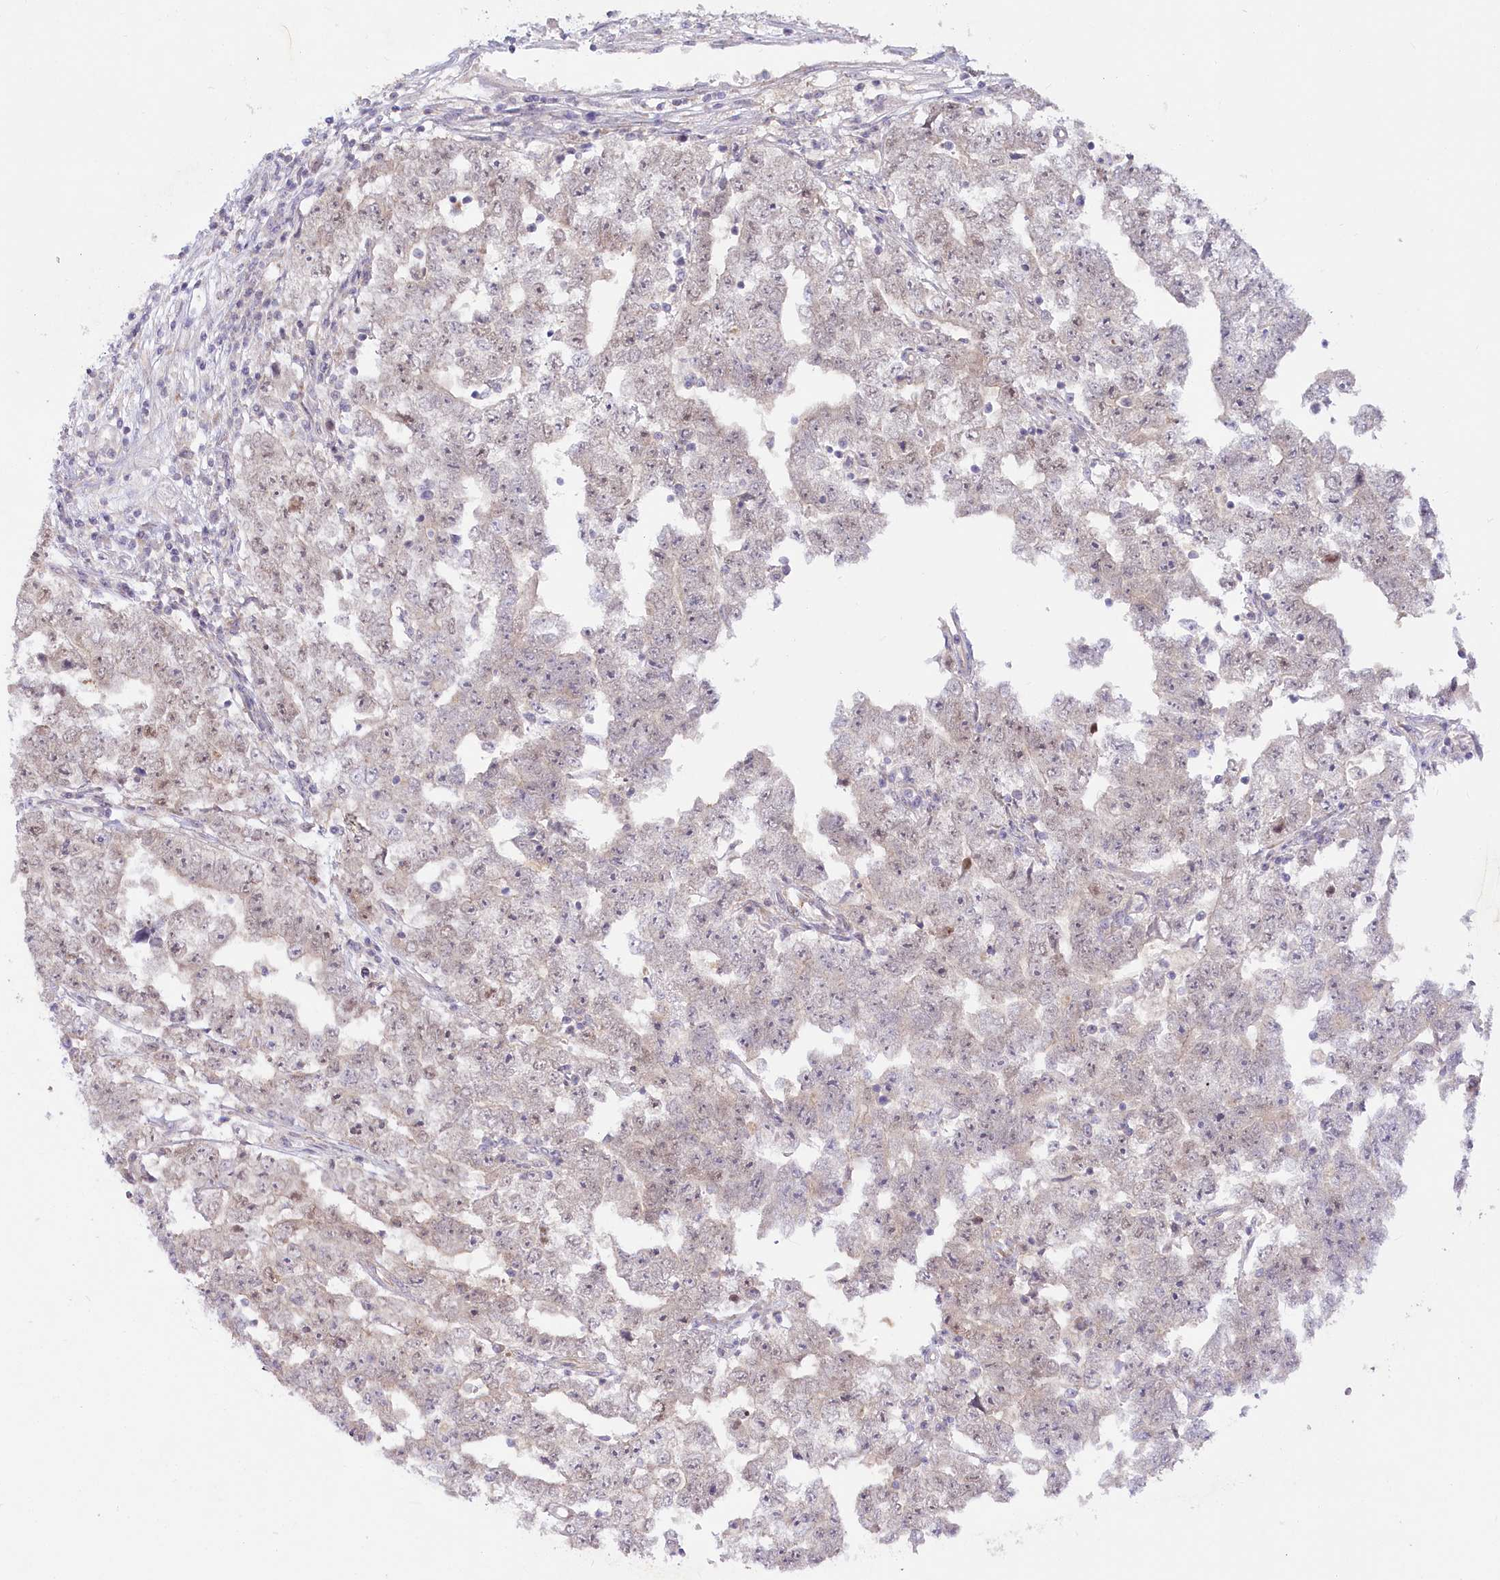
{"staining": {"intensity": "weak", "quantity": "<25%", "location": "cytoplasmic/membranous,nuclear"}, "tissue": "testis cancer", "cell_type": "Tumor cells", "image_type": "cancer", "snomed": [{"axis": "morphology", "description": "Carcinoma, Embryonal, NOS"}, {"axis": "topography", "description": "Testis"}], "caption": "The immunohistochemistry micrograph has no significant expression in tumor cells of testis cancer tissue. Brightfield microscopy of IHC stained with DAB (brown) and hematoxylin (blue), captured at high magnification.", "gene": "EFHC2", "patient": {"sex": "male", "age": 25}}